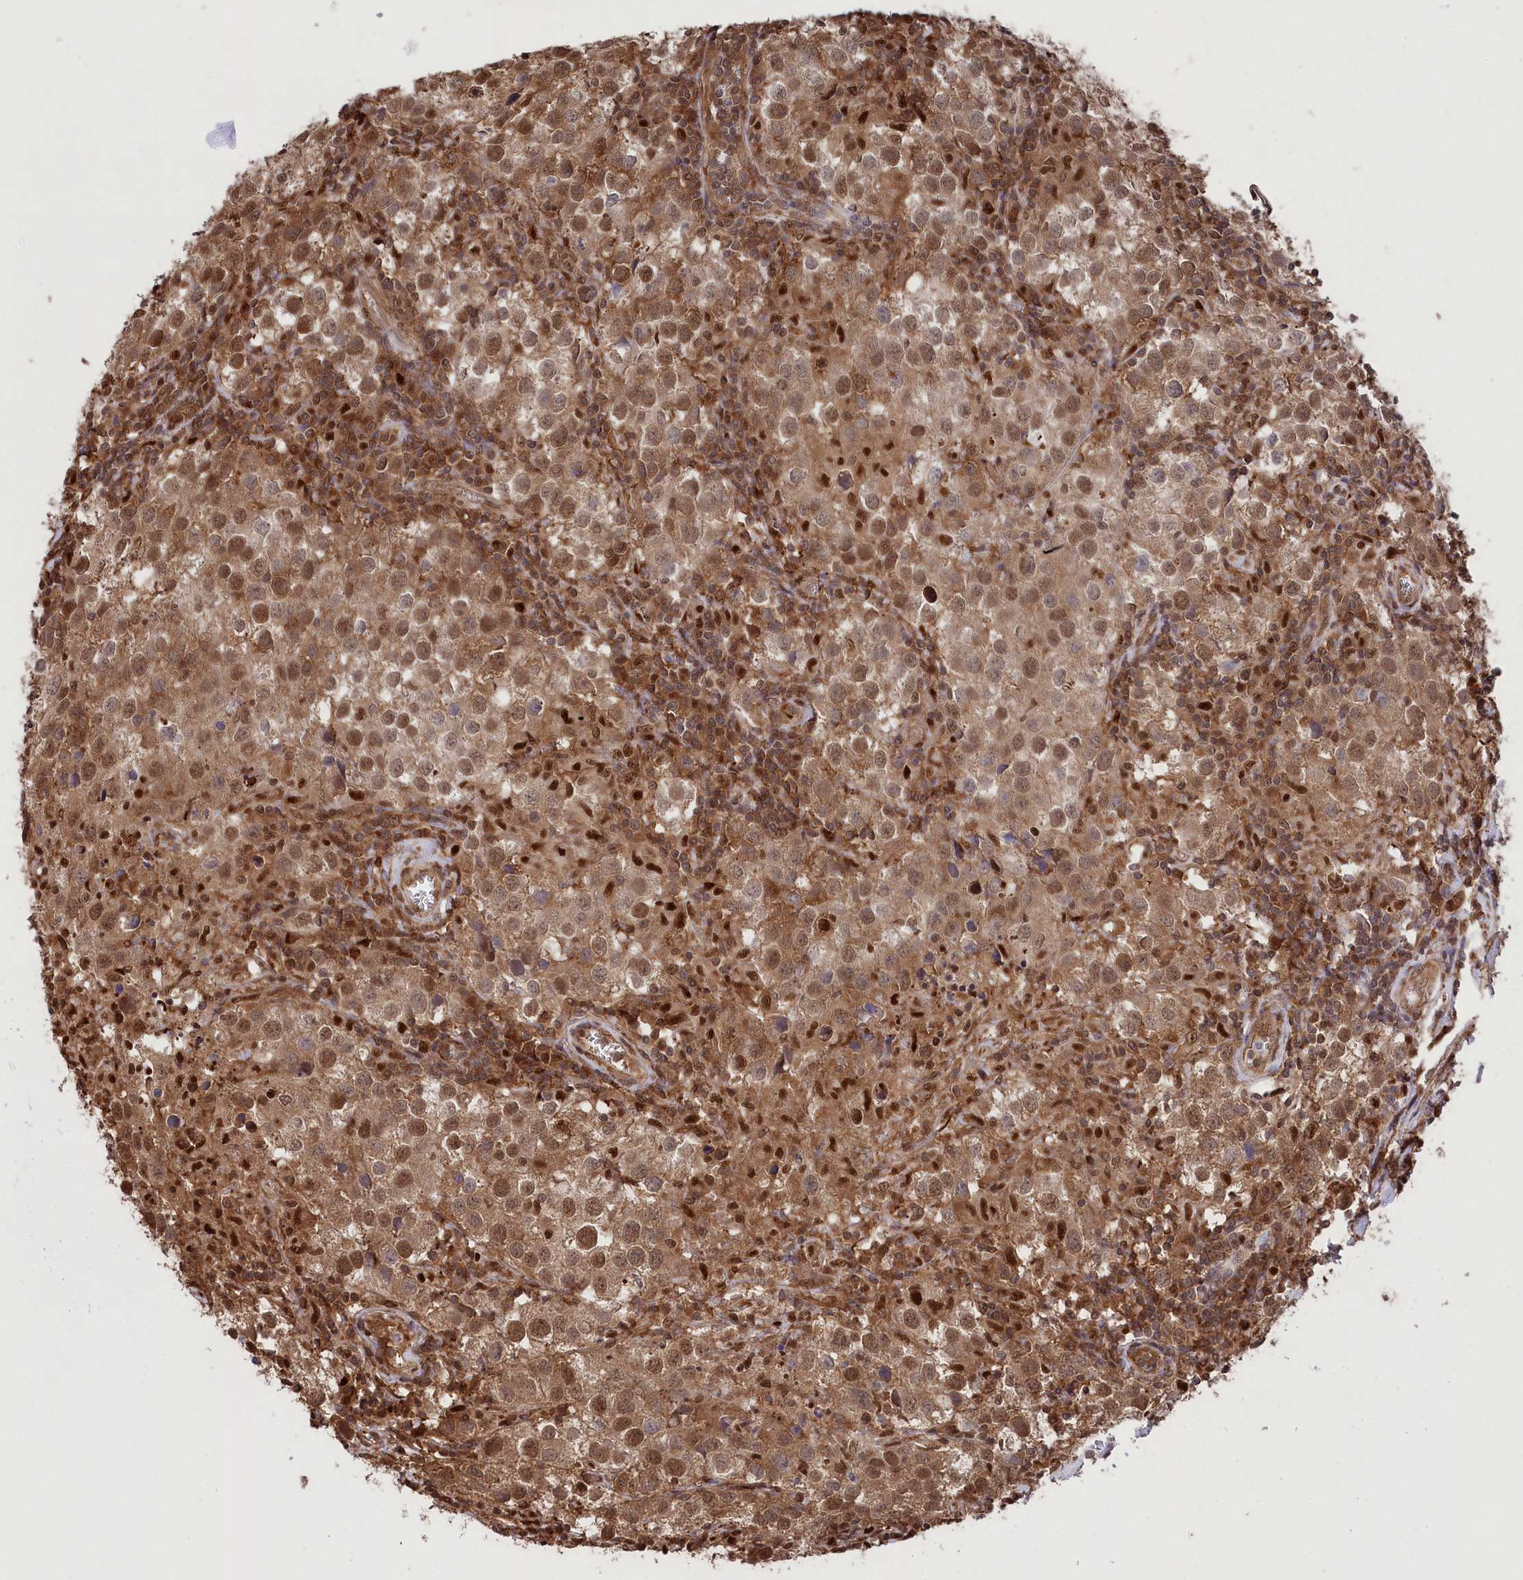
{"staining": {"intensity": "moderate", "quantity": ">75%", "location": "cytoplasmic/membranous,nuclear"}, "tissue": "testis cancer", "cell_type": "Tumor cells", "image_type": "cancer", "snomed": [{"axis": "morphology", "description": "Seminoma, NOS"}, {"axis": "morphology", "description": "Carcinoma, Embryonal, NOS"}, {"axis": "topography", "description": "Testis"}], "caption": "Immunohistochemical staining of human testis seminoma exhibits medium levels of moderate cytoplasmic/membranous and nuclear positivity in about >75% of tumor cells.", "gene": "PSMA1", "patient": {"sex": "male", "age": 43}}